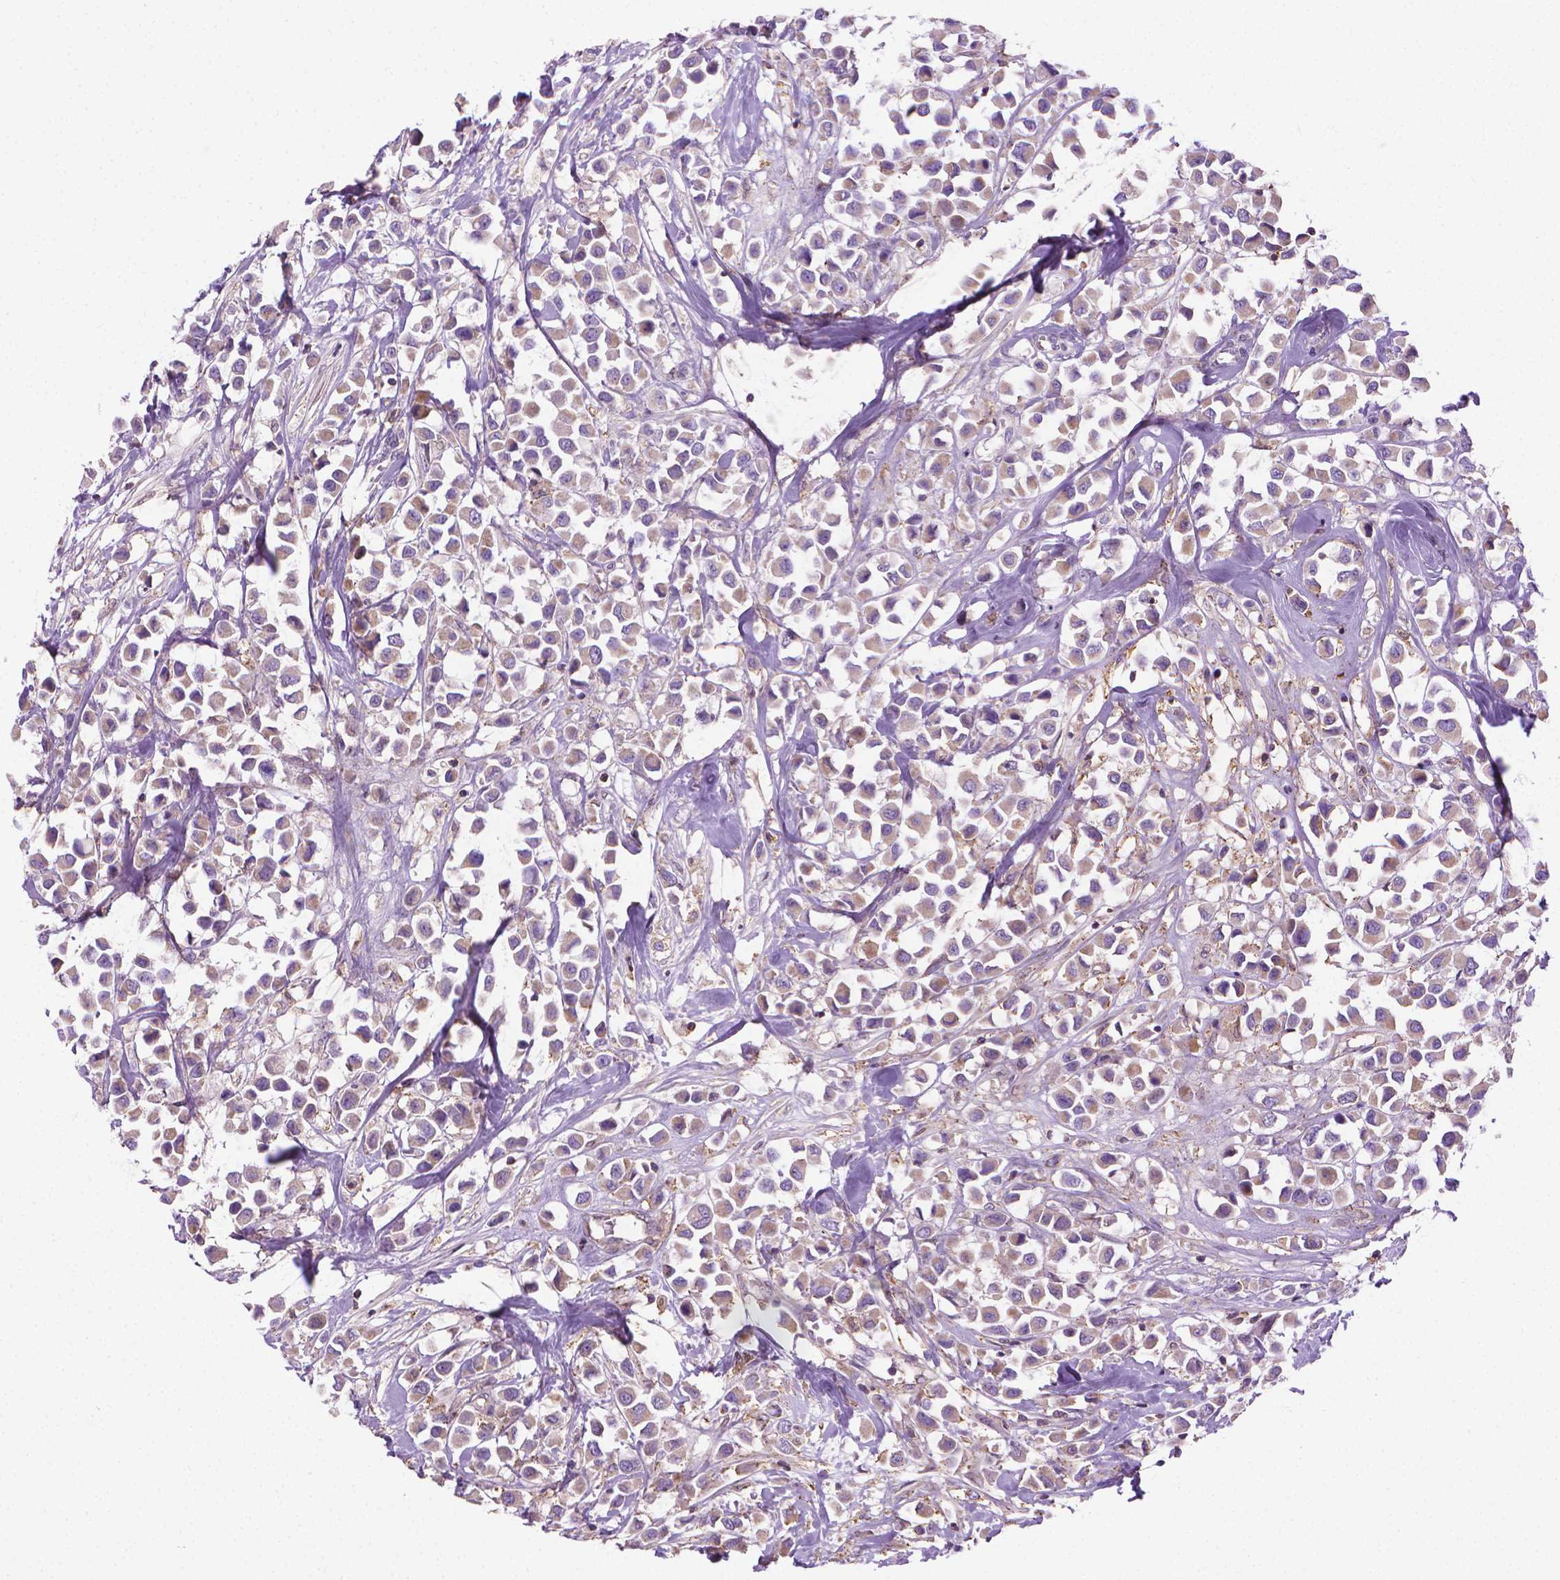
{"staining": {"intensity": "weak", "quantity": "25%-75%", "location": "cytoplasmic/membranous"}, "tissue": "breast cancer", "cell_type": "Tumor cells", "image_type": "cancer", "snomed": [{"axis": "morphology", "description": "Duct carcinoma"}, {"axis": "topography", "description": "Breast"}], "caption": "Brown immunohistochemical staining in human breast cancer (infiltrating ductal carcinoma) demonstrates weak cytoplasmic/membranous staining in about 25%-75% of tumor cells. The staining was performed using DAB (3,3'-diaminobenzidine) to visualize the protein expression in brown, while the nuclei were stained in blue with hematoxylin (Magnification: 20x).", "gene": "SLC51B", "patient": {"sex": "female", "age": 61}}